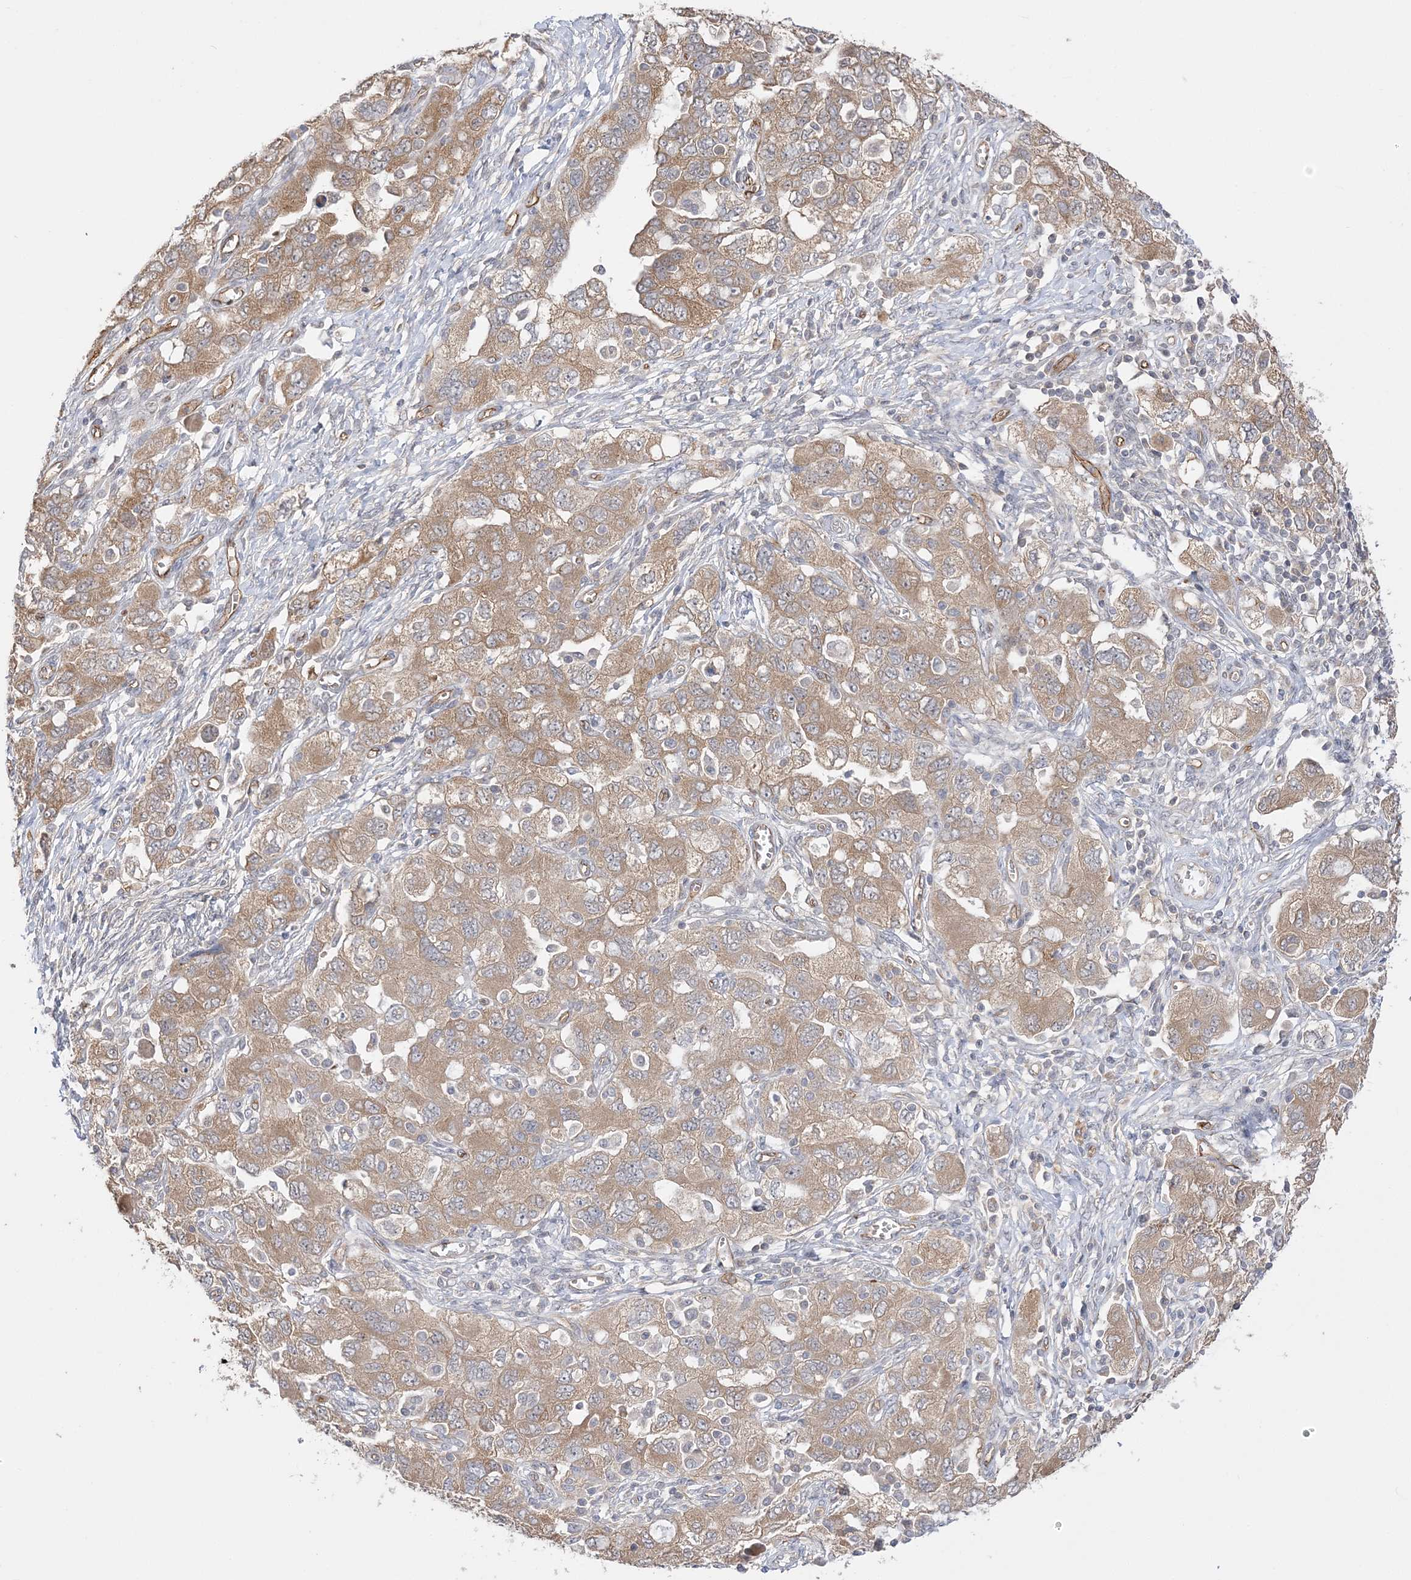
{"staining": {"intensity": "moderate", "quantity": ">75%", "location": "cytoplasmic/membranous"}, "tissue": "ovarian cancer", "cell_type": "Tumor cells", "image_type": "cancer", "snomed": [{"axis": "morphology", "description": "Carcinoma, NOS"}, {"axis": "morphology", "description": "Cystadenocarcinoma, serous, NOS"}, {"axis": "topography", "description": "Ovary"}], "caption": "Immunohistochemistry (IHC) of serous cystadenocarcinoma (ovarian) displays medium levels of moderate cytoplasmic/membranous staining in about >75% of tumor cells.", "gene": "FARSB", "patient": {"sex": "female", "age": 69}}